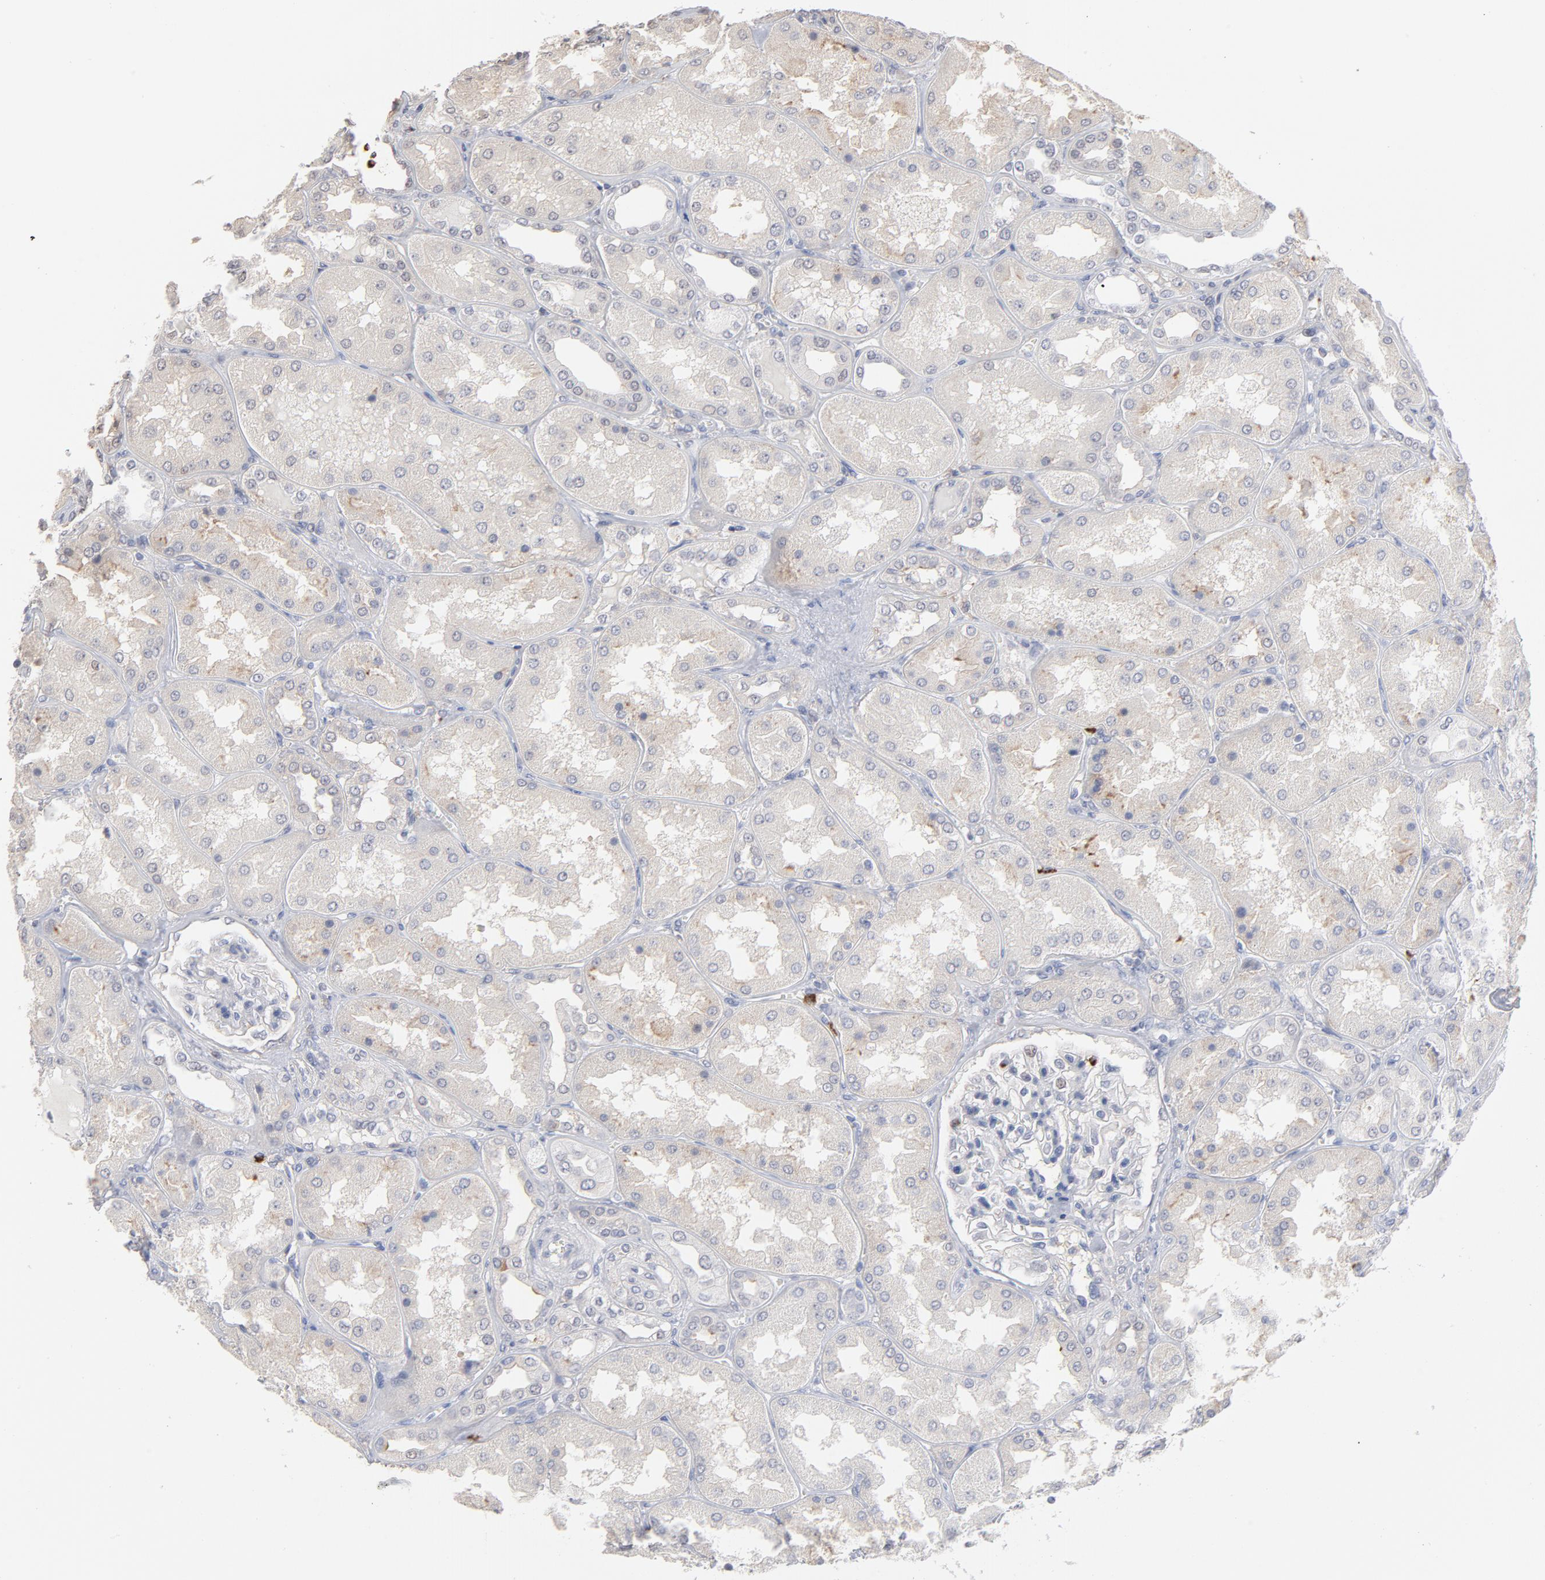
{"staining": {"intensity": "negative", "quantity": "none", "location": "none"}, "tissue": "kidney", "cell_type": "Cells in glomeruli", "image_type": "normal", "snomed": [{"axis": "morphology", "description": "Normal tissue, NOS"}, {"axis": "topography", "description": "Kidney"}], "caption": "Immunohistochemical staining of unremarkable kidney shows no significant expression in cells in glomeruli. (DAB (3,3'-diaminobenzidine) immunohistochemistry with hematoxylin counter stain).", "gene": "PNMA1", "patient": {"sex": "female", "age": 56}}